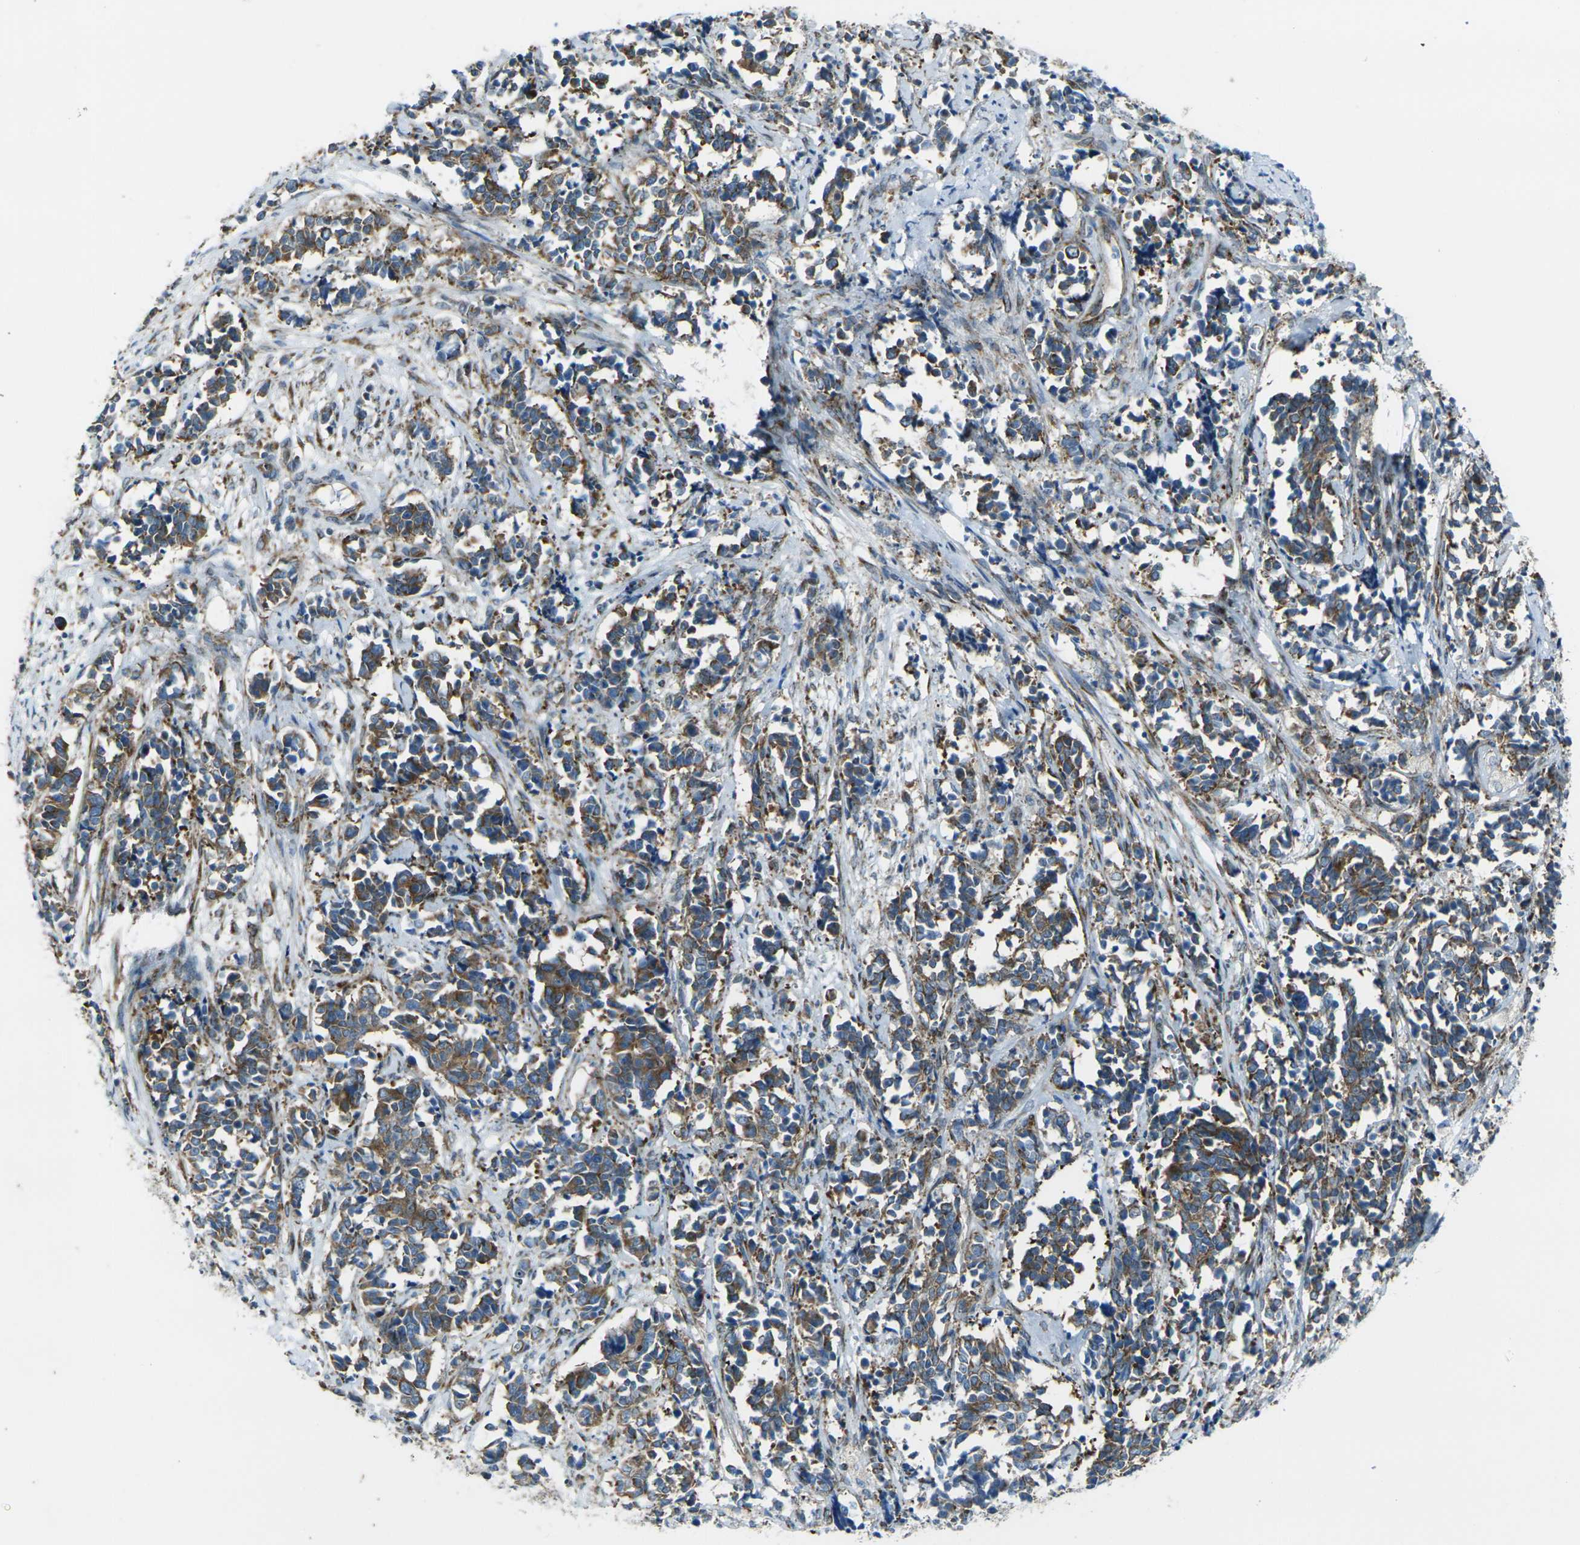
{"staining": {"intensity": "moderate", "quantity": ">75%", "location": "cytoplasmic/membranous"}, "tissue": "cervical cancer", "cell_type": "Tumor cells", "image_type": "cancer", "snomed": [{"axis": "morphology", "description": "Normal tissue, NOS"}, {"axis": "morphology", "description": "Squamous cell carcinoma, NOS"}, {"axis": "topography", "description": "Cervix"}], "caption": "Cervical squamous cell carcinoma stained with a brown dye demonstrates moderate cytoplasmic/membranous positive expression in about >75% of tumor cells.", "gene": "CELSR2", "patient": {"sex": "female", "age": 35}}